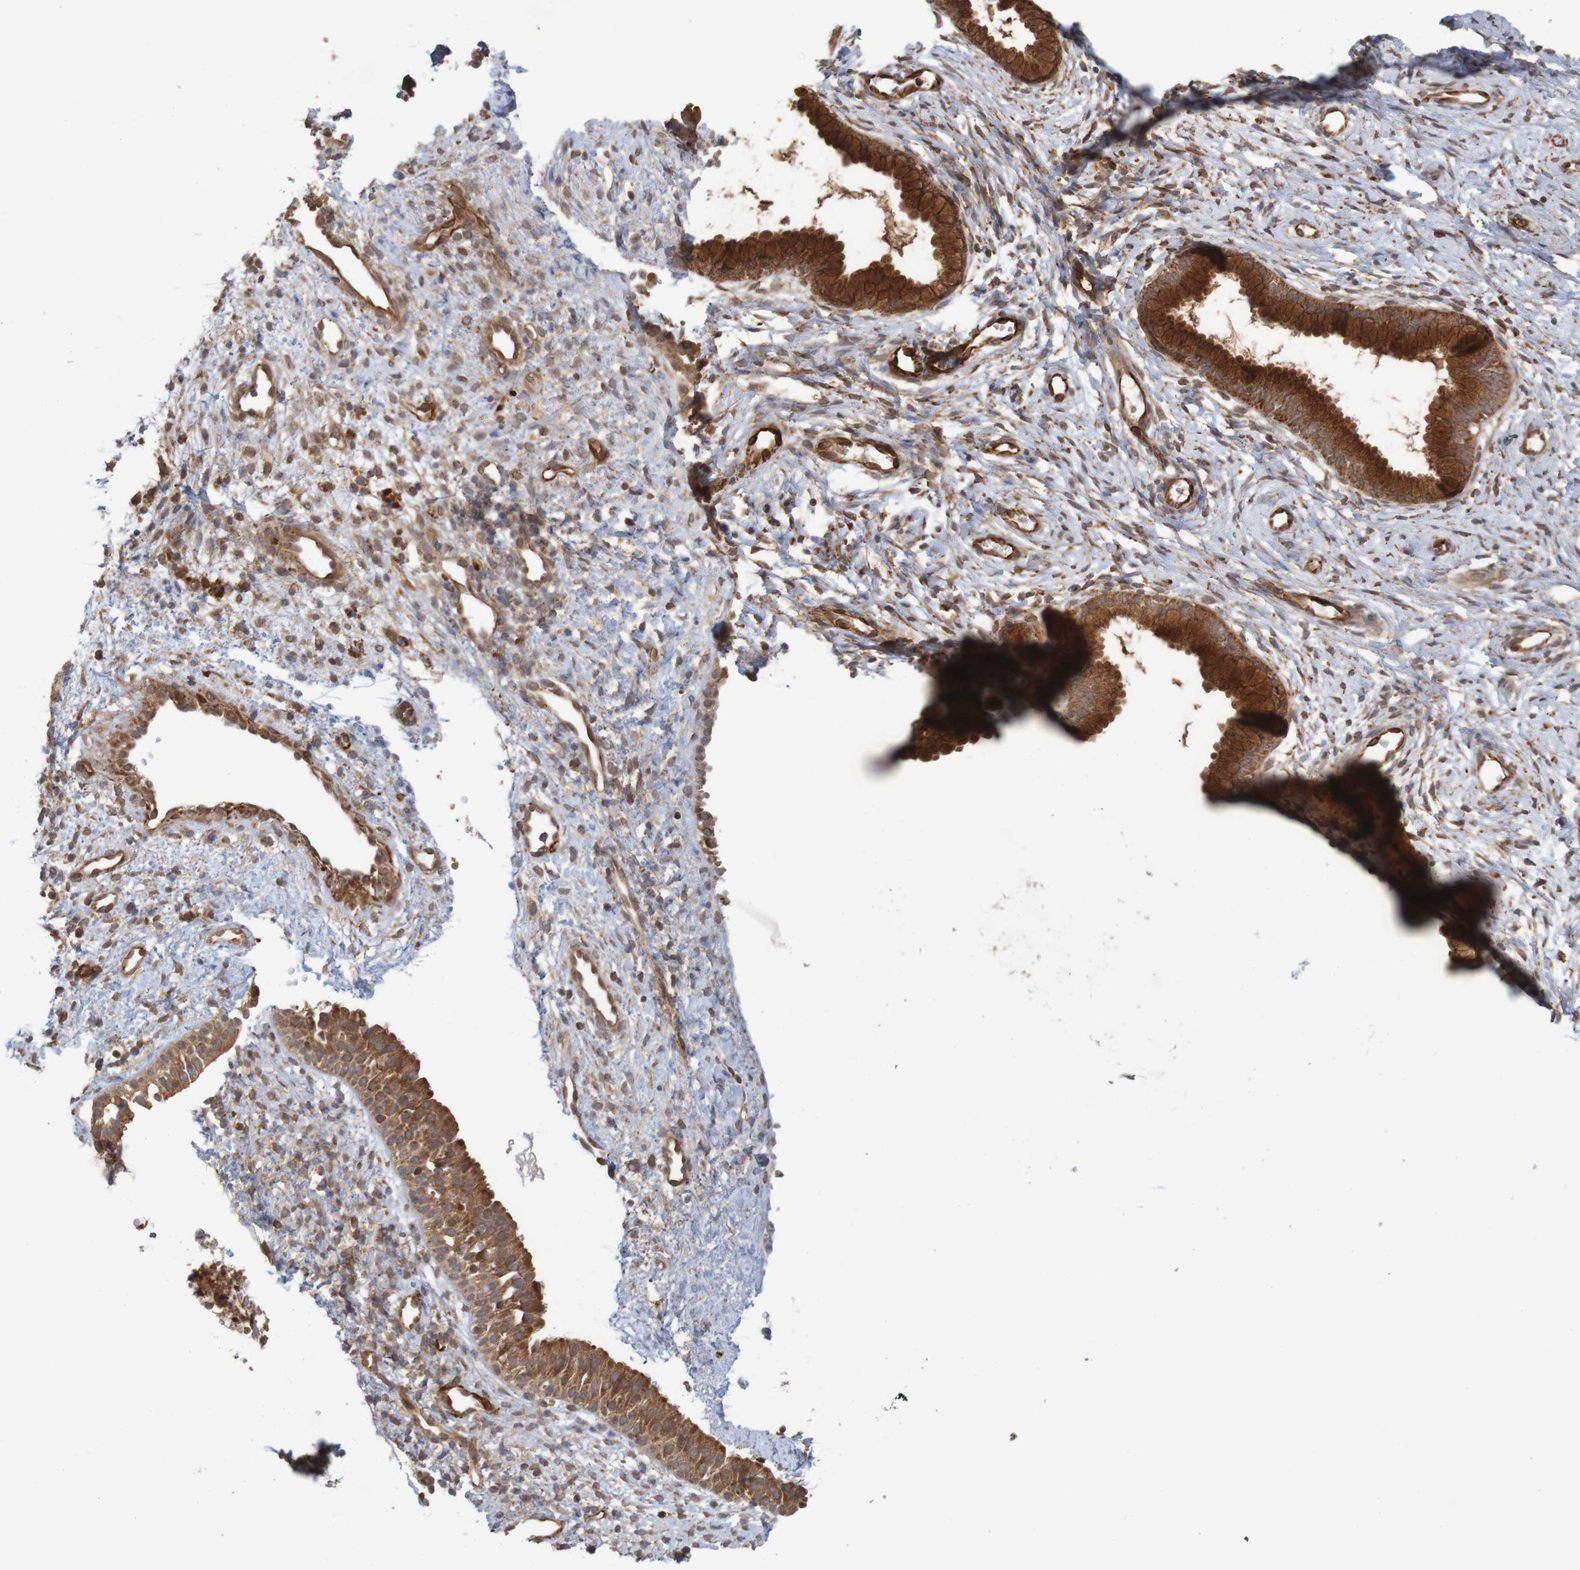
{"staining": {"intensity": "strong", "quantity": ">75%", "location": "cytoplasmic/membranous"}, "tissue": "nasopharynx", "cell_type": "Respiratory epithelial cells", "image_type": "normal", "snomed": [{"axis": "morphology", "description": "Normal tissue, NOS"}, {"axis": "topography", "description": "Nasopharynx"}], "caption": "Human nasopharynx stained for a protein (brown) demonstrates strong cytoplasmic/membranous positive expression in about >75% of respiratory epithelial cells.", "gene": "MRPL52", "patient": {"sex": "male", "age": 22}}